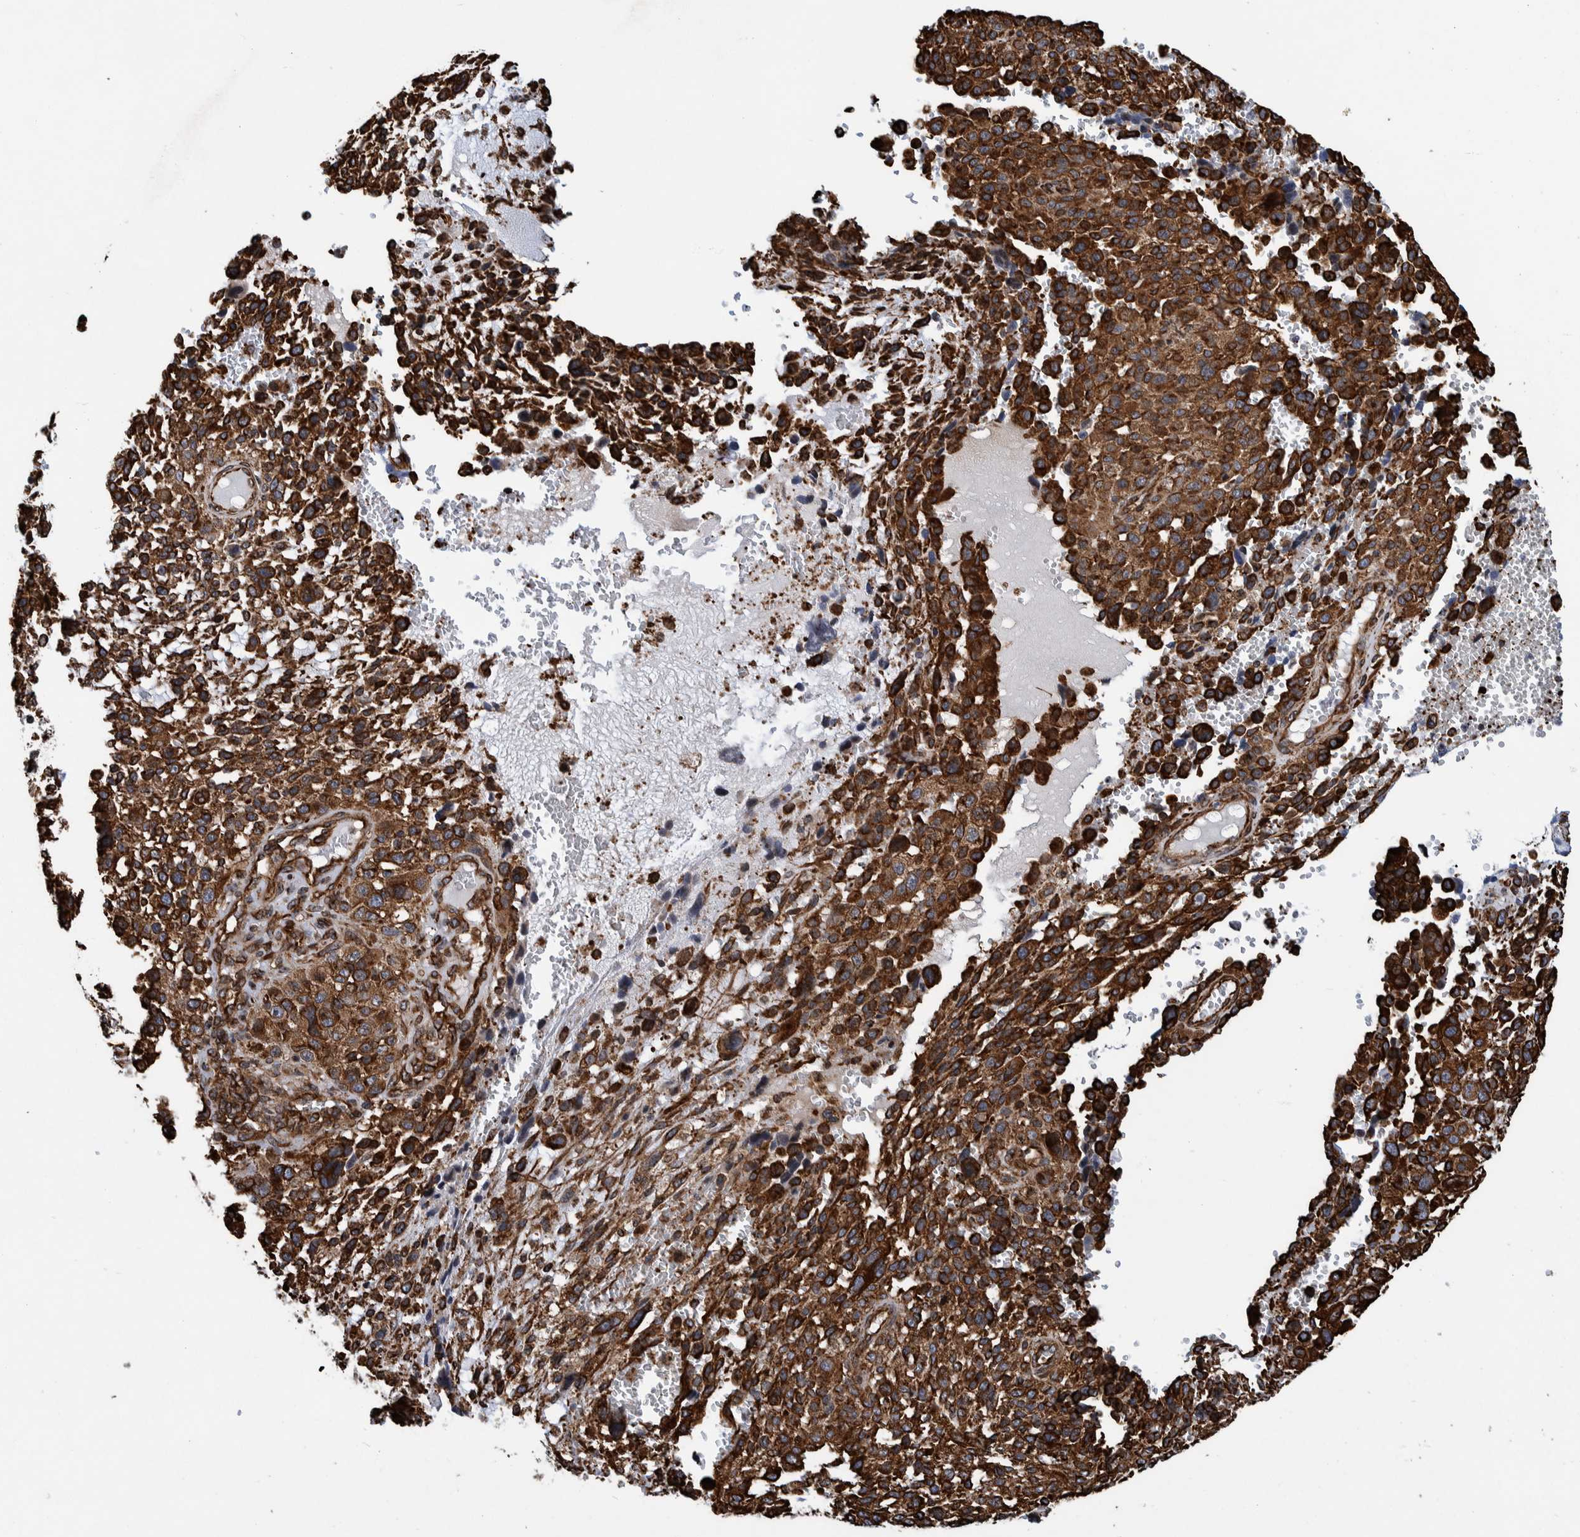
{"staining": {"intensity": "strong", "quantity": ">75%", "location": "cytoplasmic/membranous"}, "tissue": "melanoma", "cell_type": "Tumor cells", "image_type": "cancer", "snomed": [{"axis": "morphology", "description": "Malignant melanoma, NOS"}, {"axis": "topography", "description": "Skin"}], "caption": "Immunohistochemical staining of malignant melanoma displays high levels of strong cytoplasmic/membranous protein expression in about >75% of tumor cells.", "gene": "CCDC57", "patient": {"sex": "female", "age": 55}}